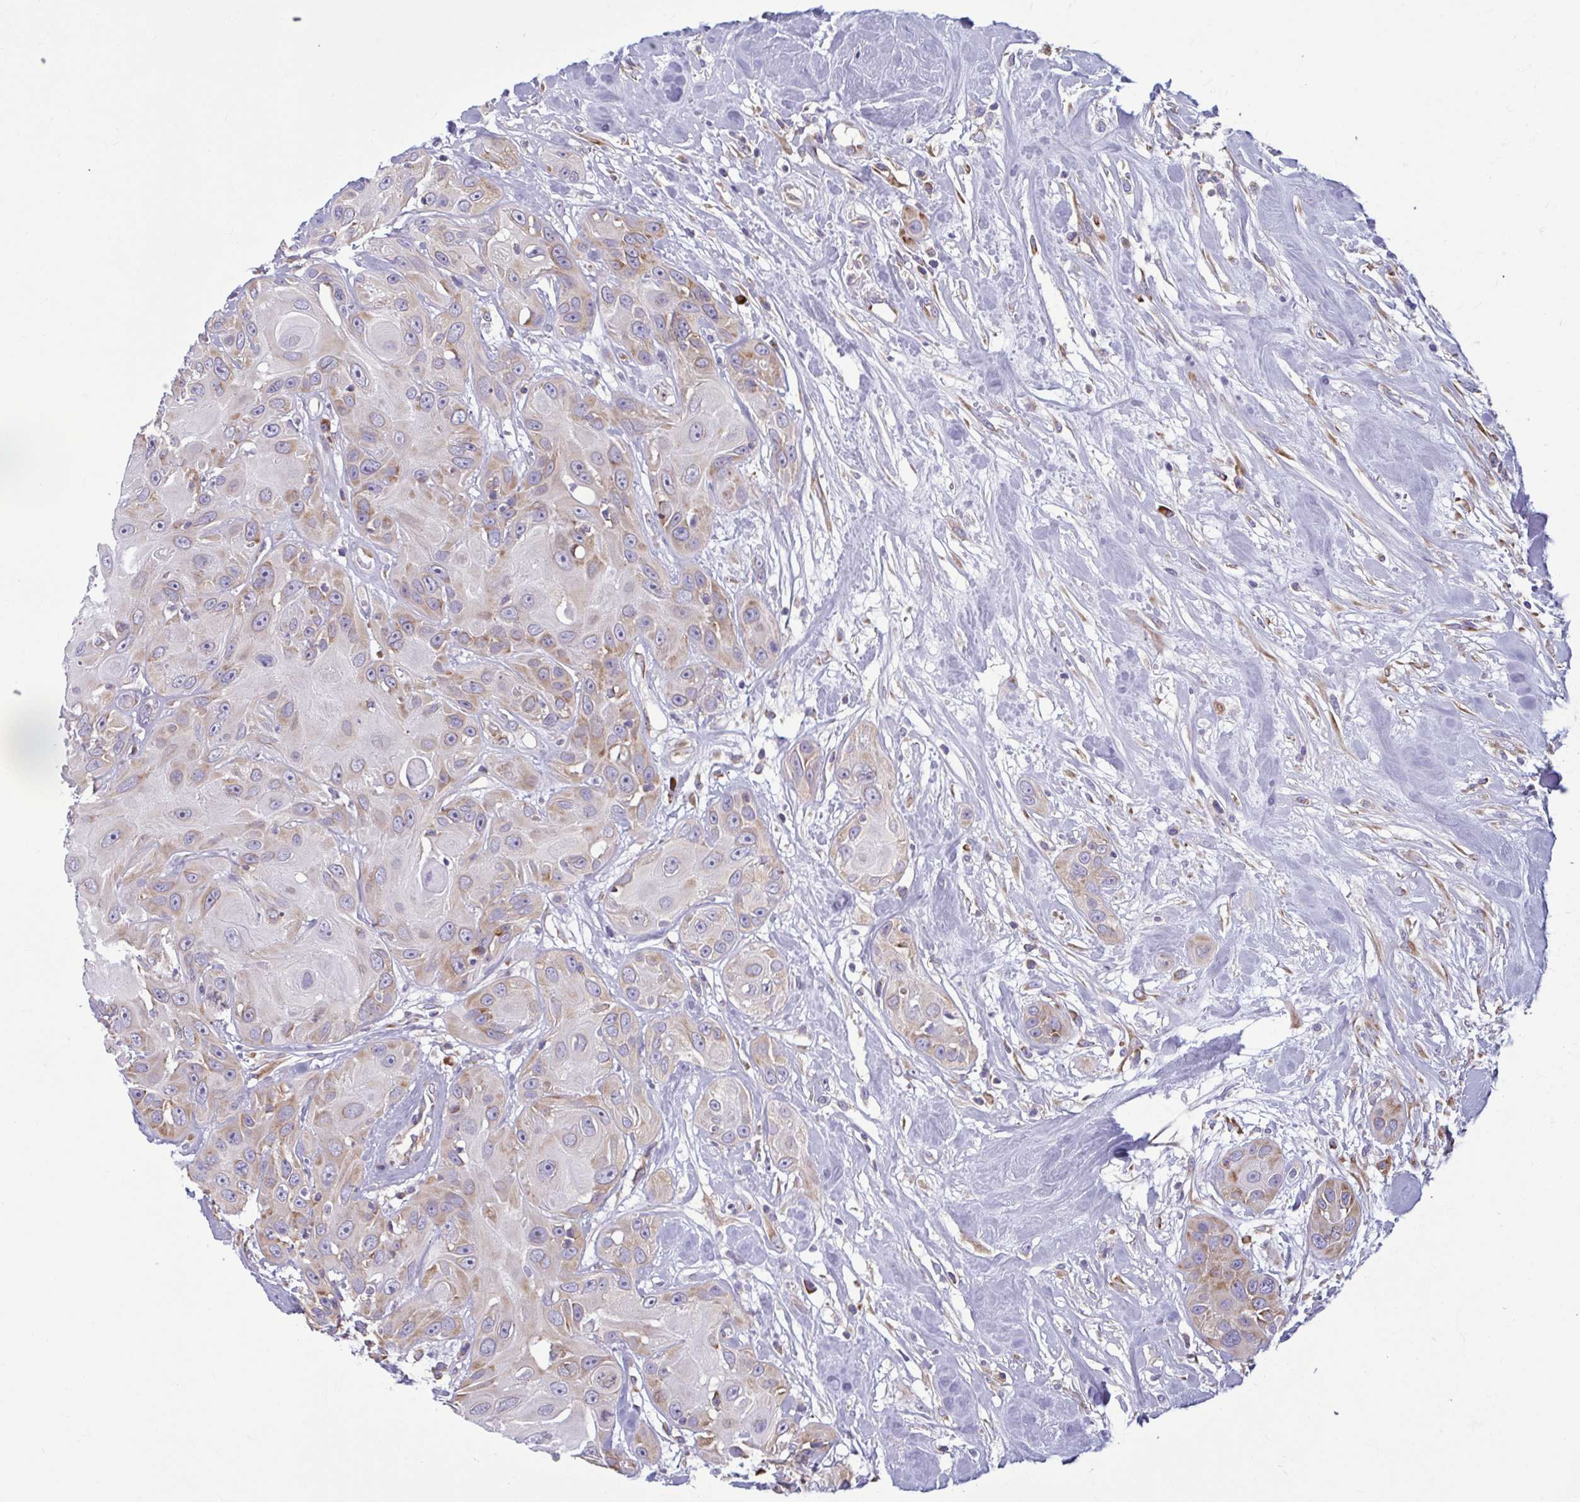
{"staining": {"intensity": "moderate", "quantity": "25%-75%", "location": "cytoplasmic/membranous"}, "tissue": "head and neck cancer", "cell_type": "Tumor cells", "image_type": "cancer", "snomed": [{"axis": "morphology", "description": "Squamous cell carcinoma, NOS"}, {"axis": "topography", "description": "Oral tissue"}, {"axis": "topography", "description": "Head-Neck"}], "caption": "A micrograph of head and neck cancer stained for a protein exhibits moderate cytoplasmic/membranous brown staining in tumor cells.", "gene": "RPS16", "patient": {"sex": "male", "age": 77}}